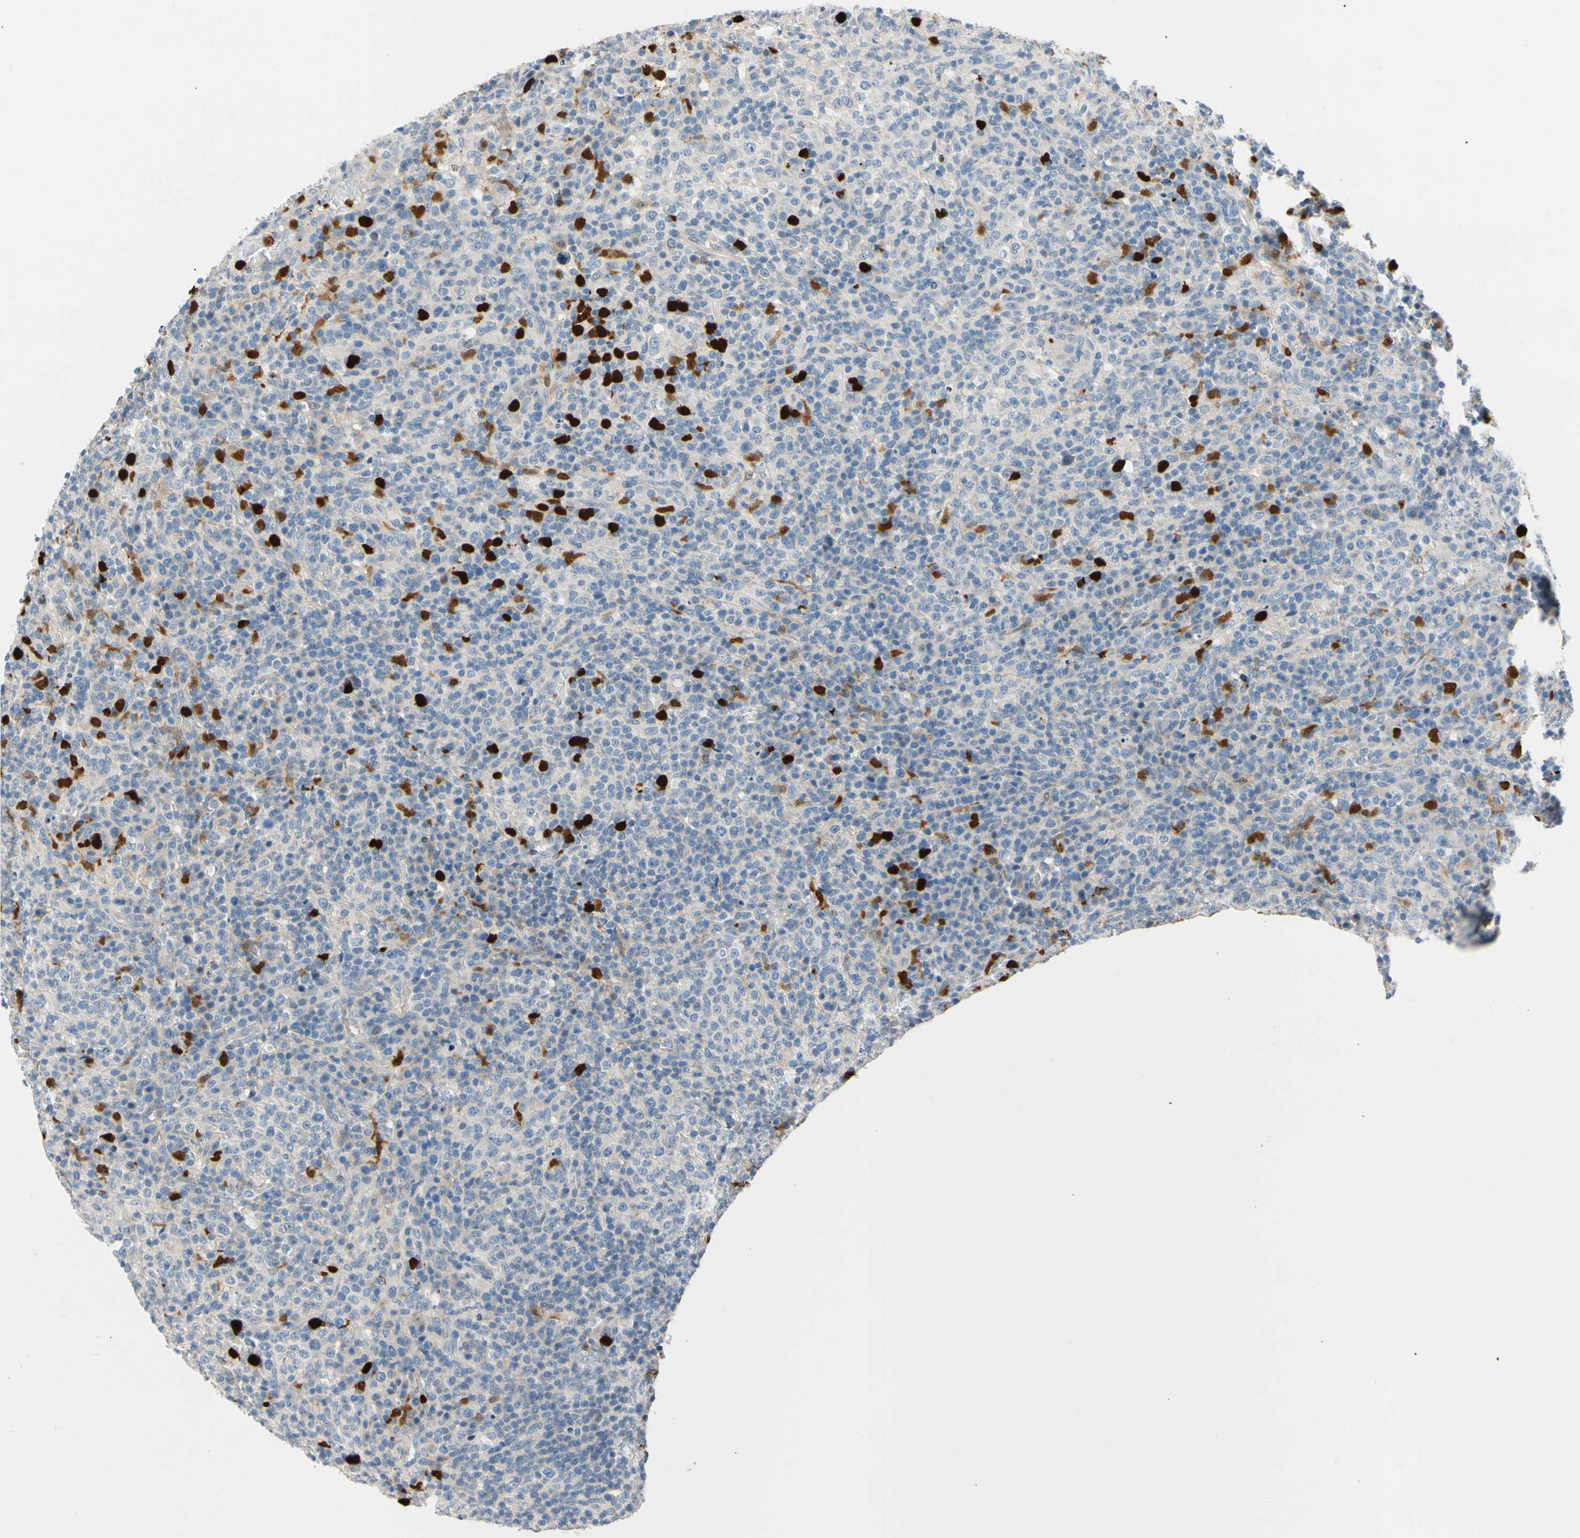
{"staining": {"intensity": "negative", "quantity": "none", "location": "none"}, "tissue": "lymphoma", "cell_type": "Tumor cells", "image_type": "cancer", "snomed": [{"axis": "morphology", "description": "Malignant lymphoma, non-Hodgkin's type, High grade"}, {"axis": "topography", "description": "Lymph node"}], "caption": "The image reveals no significant staining in tumor cells of malignant lymphoma, non-Hodgkin's type (high-grade).", "gene": "TRAF5", "patient": {"sex": "female", "age": 76}}